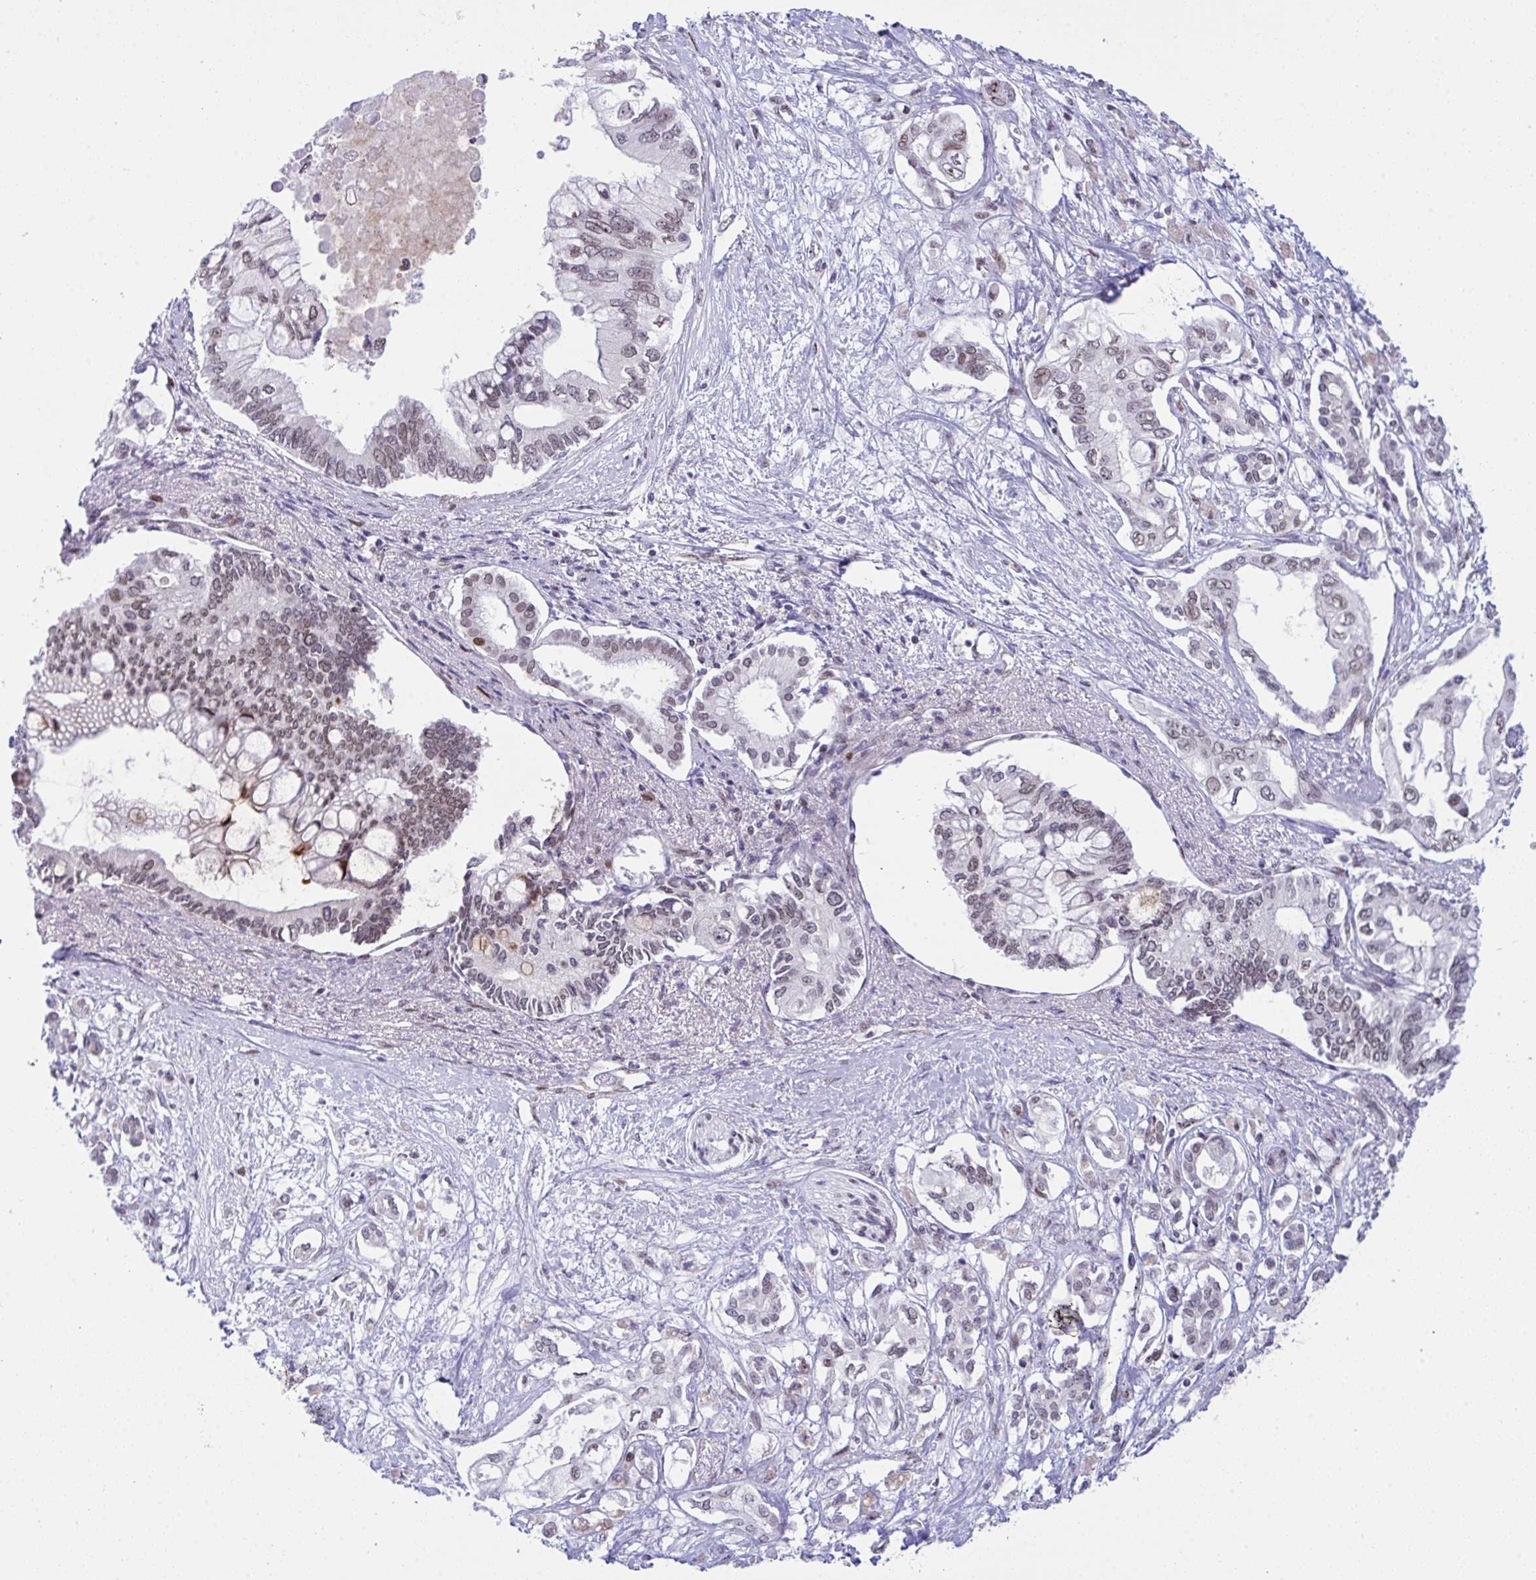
{"staining": {"intensity": "moderate", "quantity": "25%-75%", "location": "nuclear"}, "tissue": "pancreatic cancer", "cell_type": "Tumor cells", "image_type": "cancer", "snomed": [{"axis": "morphology", "description": "Adenocarcinoma, NOS"}, {"axis": "topography", "description": "Pancreas"}], "caption": "Adenocarcinoma (pancreatic) stained with IHC displays moderate nuclear positivity in about 25%-75% of tumor cells.", "gene": "ZFHX3", "patient": {"sex": "female", "age": 63}}